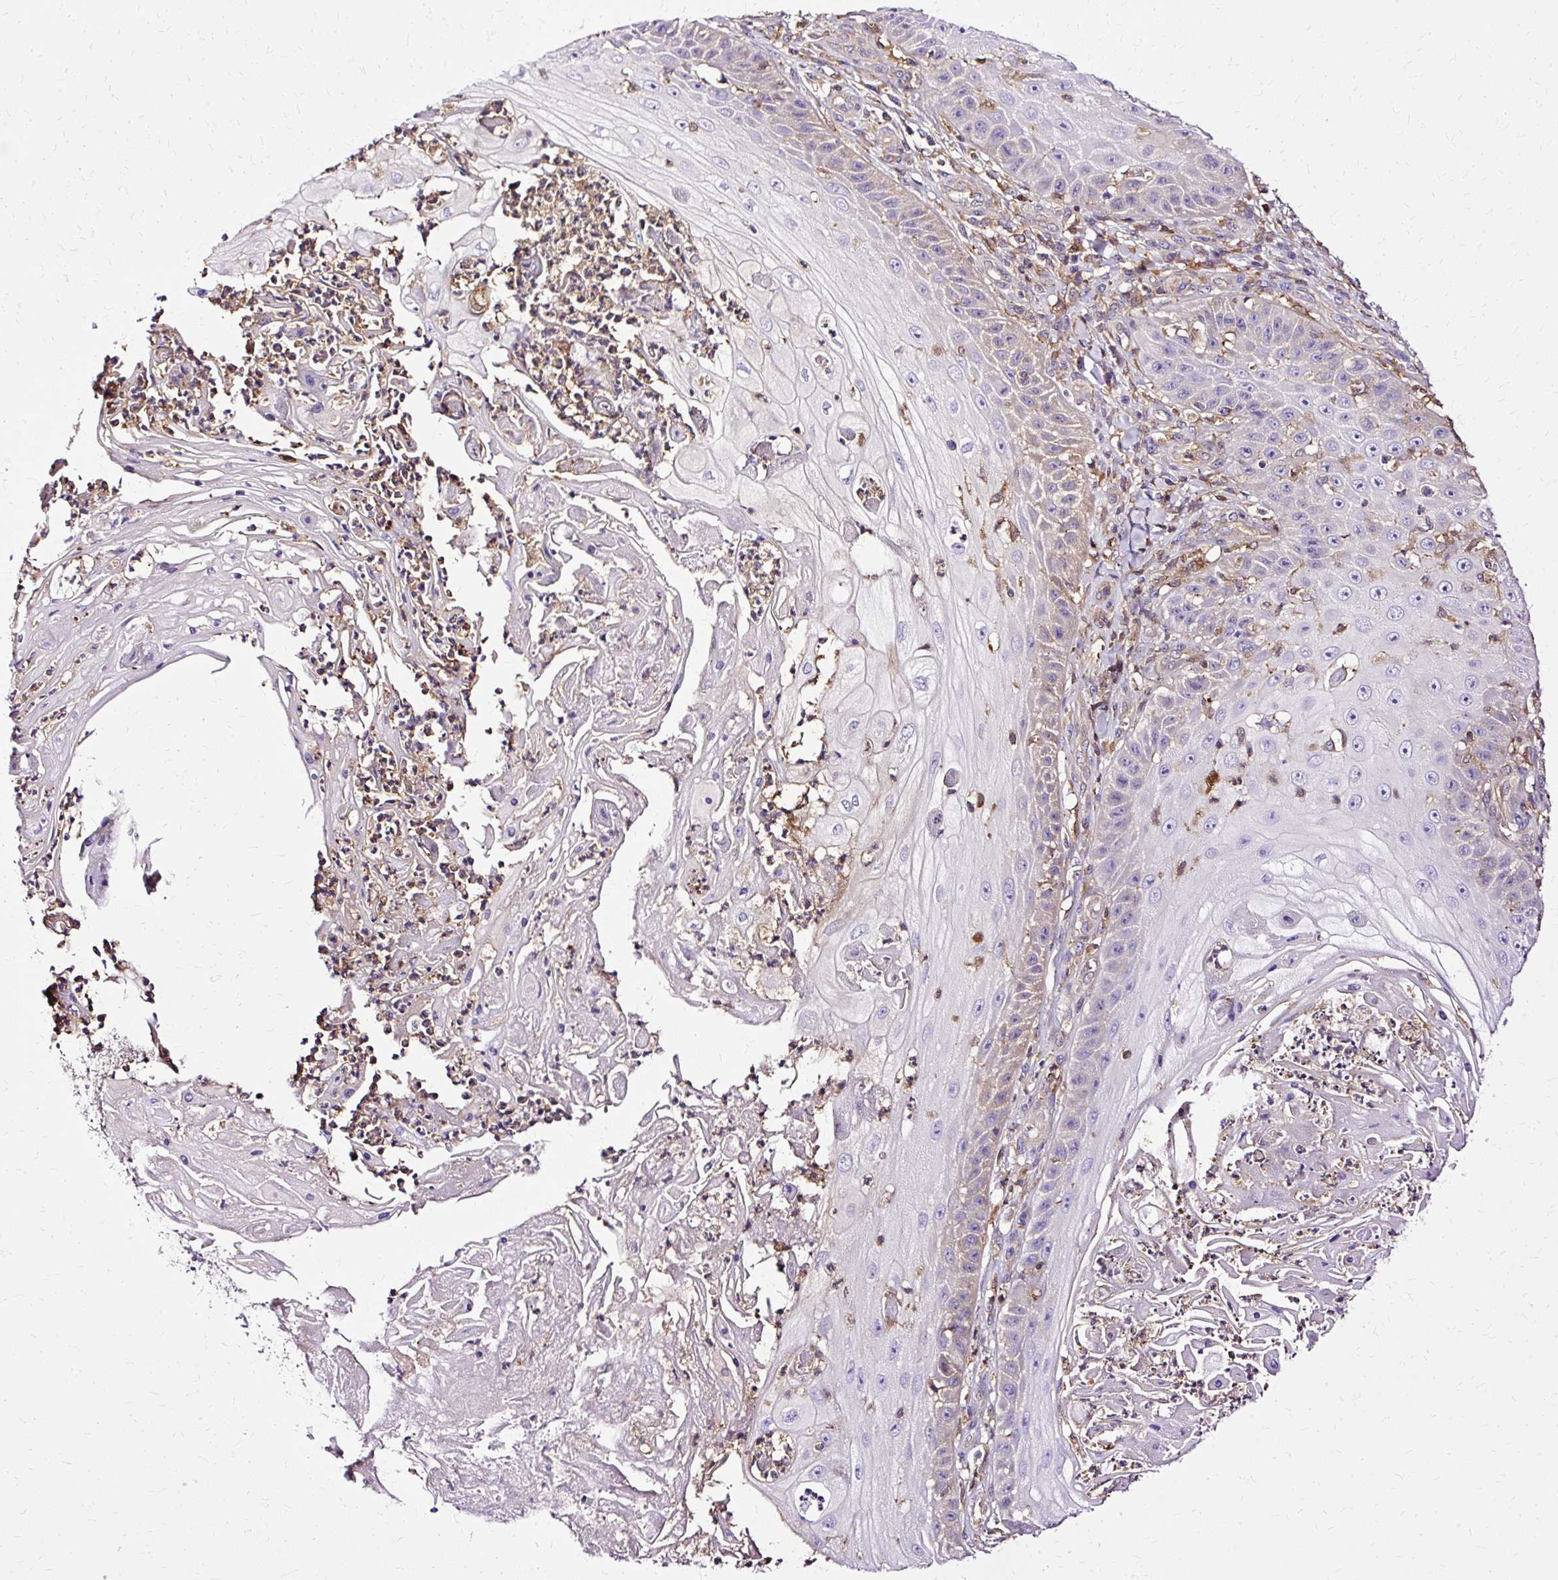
{"staining": {"intensity": "negative", "quantity": "none", "location": "none"}, "tissue": "skin cancer", "cell_type": "Tumor cells", "image_type": "cancer", "snomed": [{"axis": "morphology", "description": "Squamous cell carcinoma, NOS"}, {"axis": "topography", "description": "Skin"}], "caption": "Tumor cells are negative for brown protein staining in skin squamous cell carcinoma. (Immunohistochemistry, brightfield microscopy, high magnification).", "gene": "TWF2", "patient": {"sex": "male", "age": 70}}